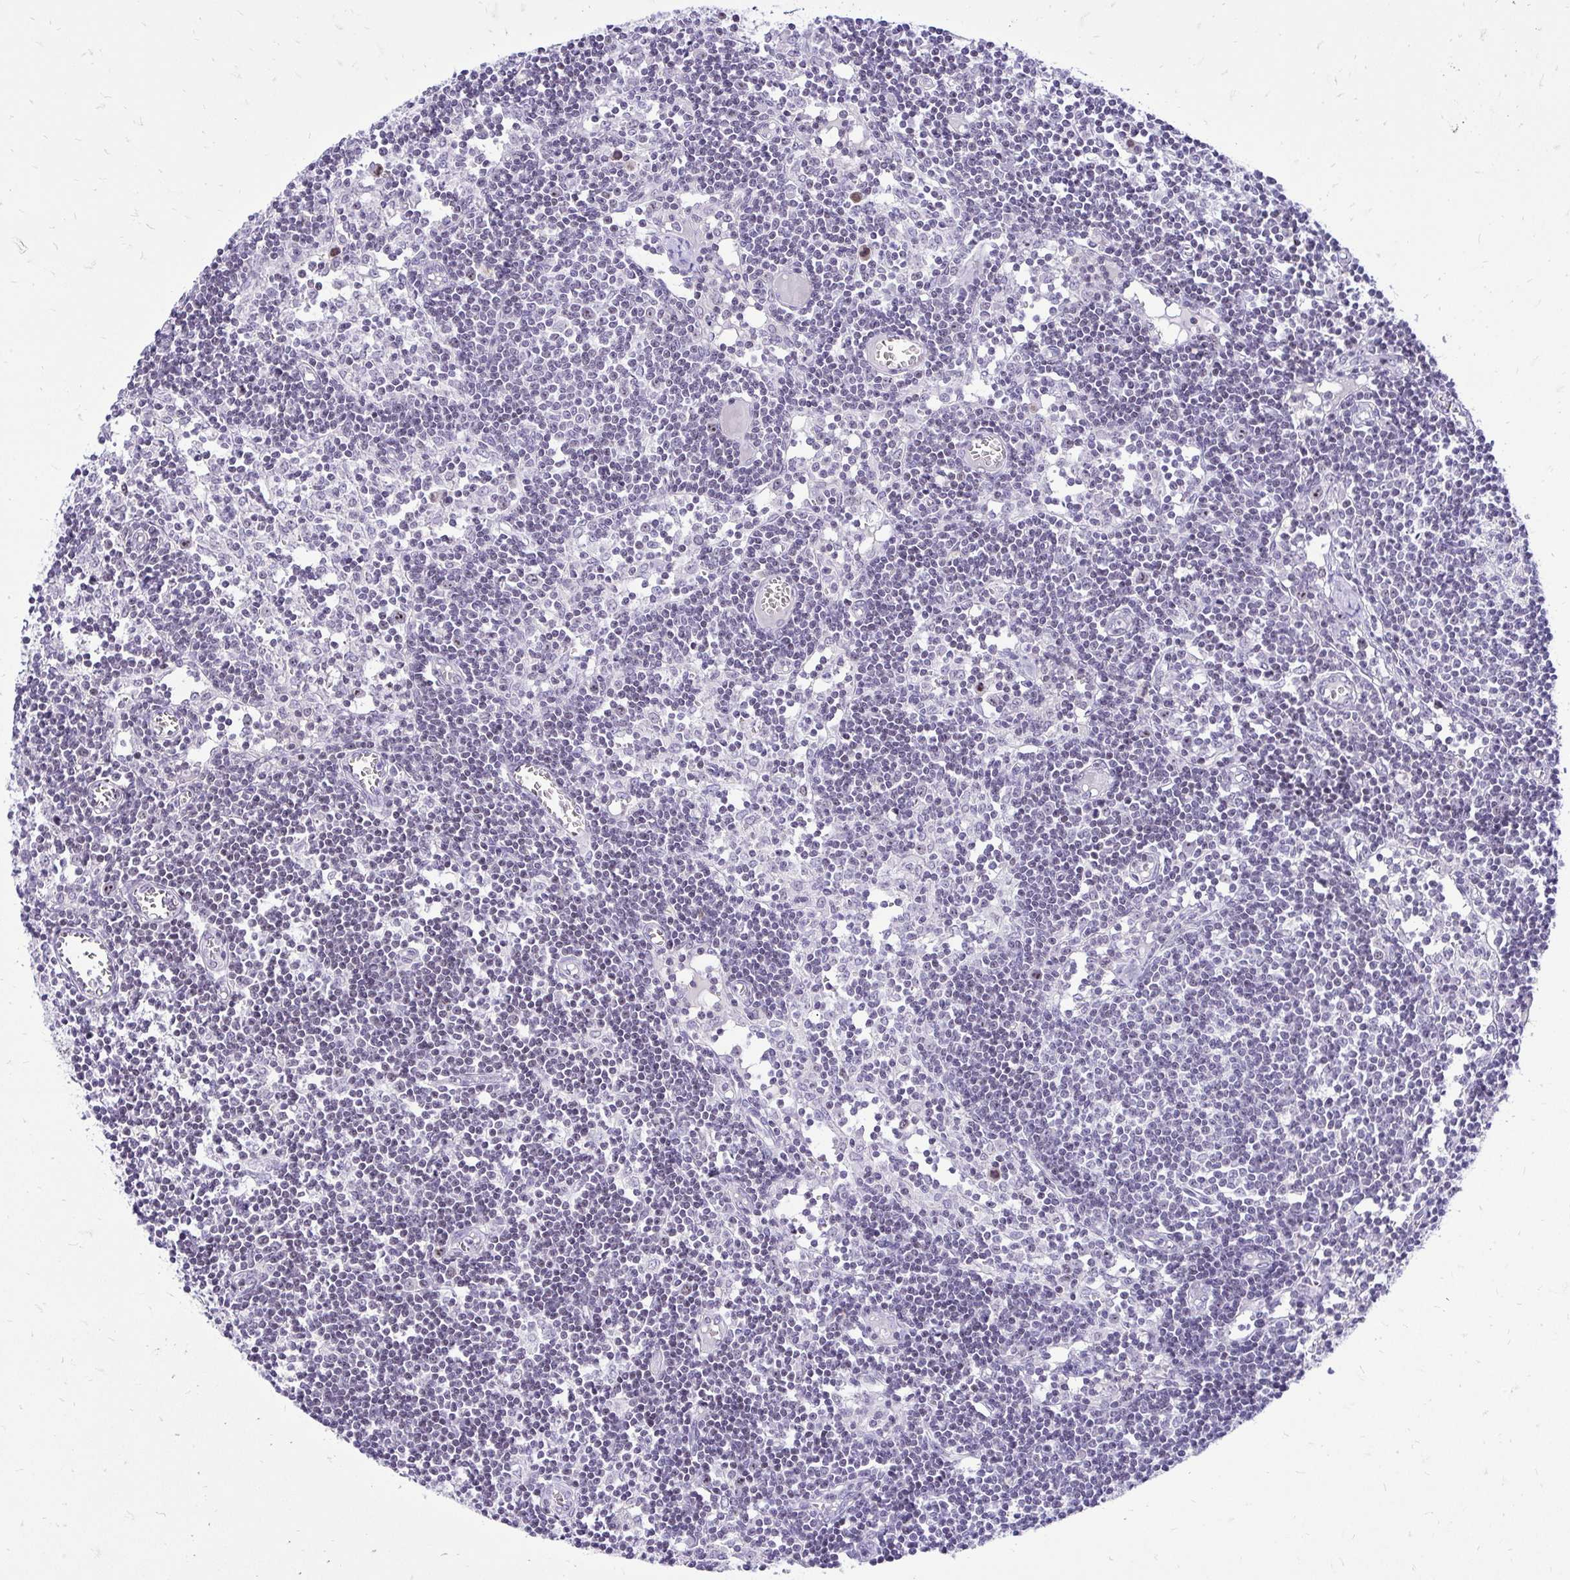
{"staining": {"intensity": "negative", "quantity": "none", "location": "none"}, "tissue": "lymph node", "cell_type": "Germinal center cells", "image_type": "normal", "snomed": [{"axis": "morphology", "description": "Normal tissue, NOS"}, {"axis": "topography", "description": "Lymph node"}], "caption": "This is an immunohistochemistry micrograph of unremarkable lymph node. There is no expression in germinal center cells.", "gene": "NIFK", "patient": {"sex": "female", "age": 11}}